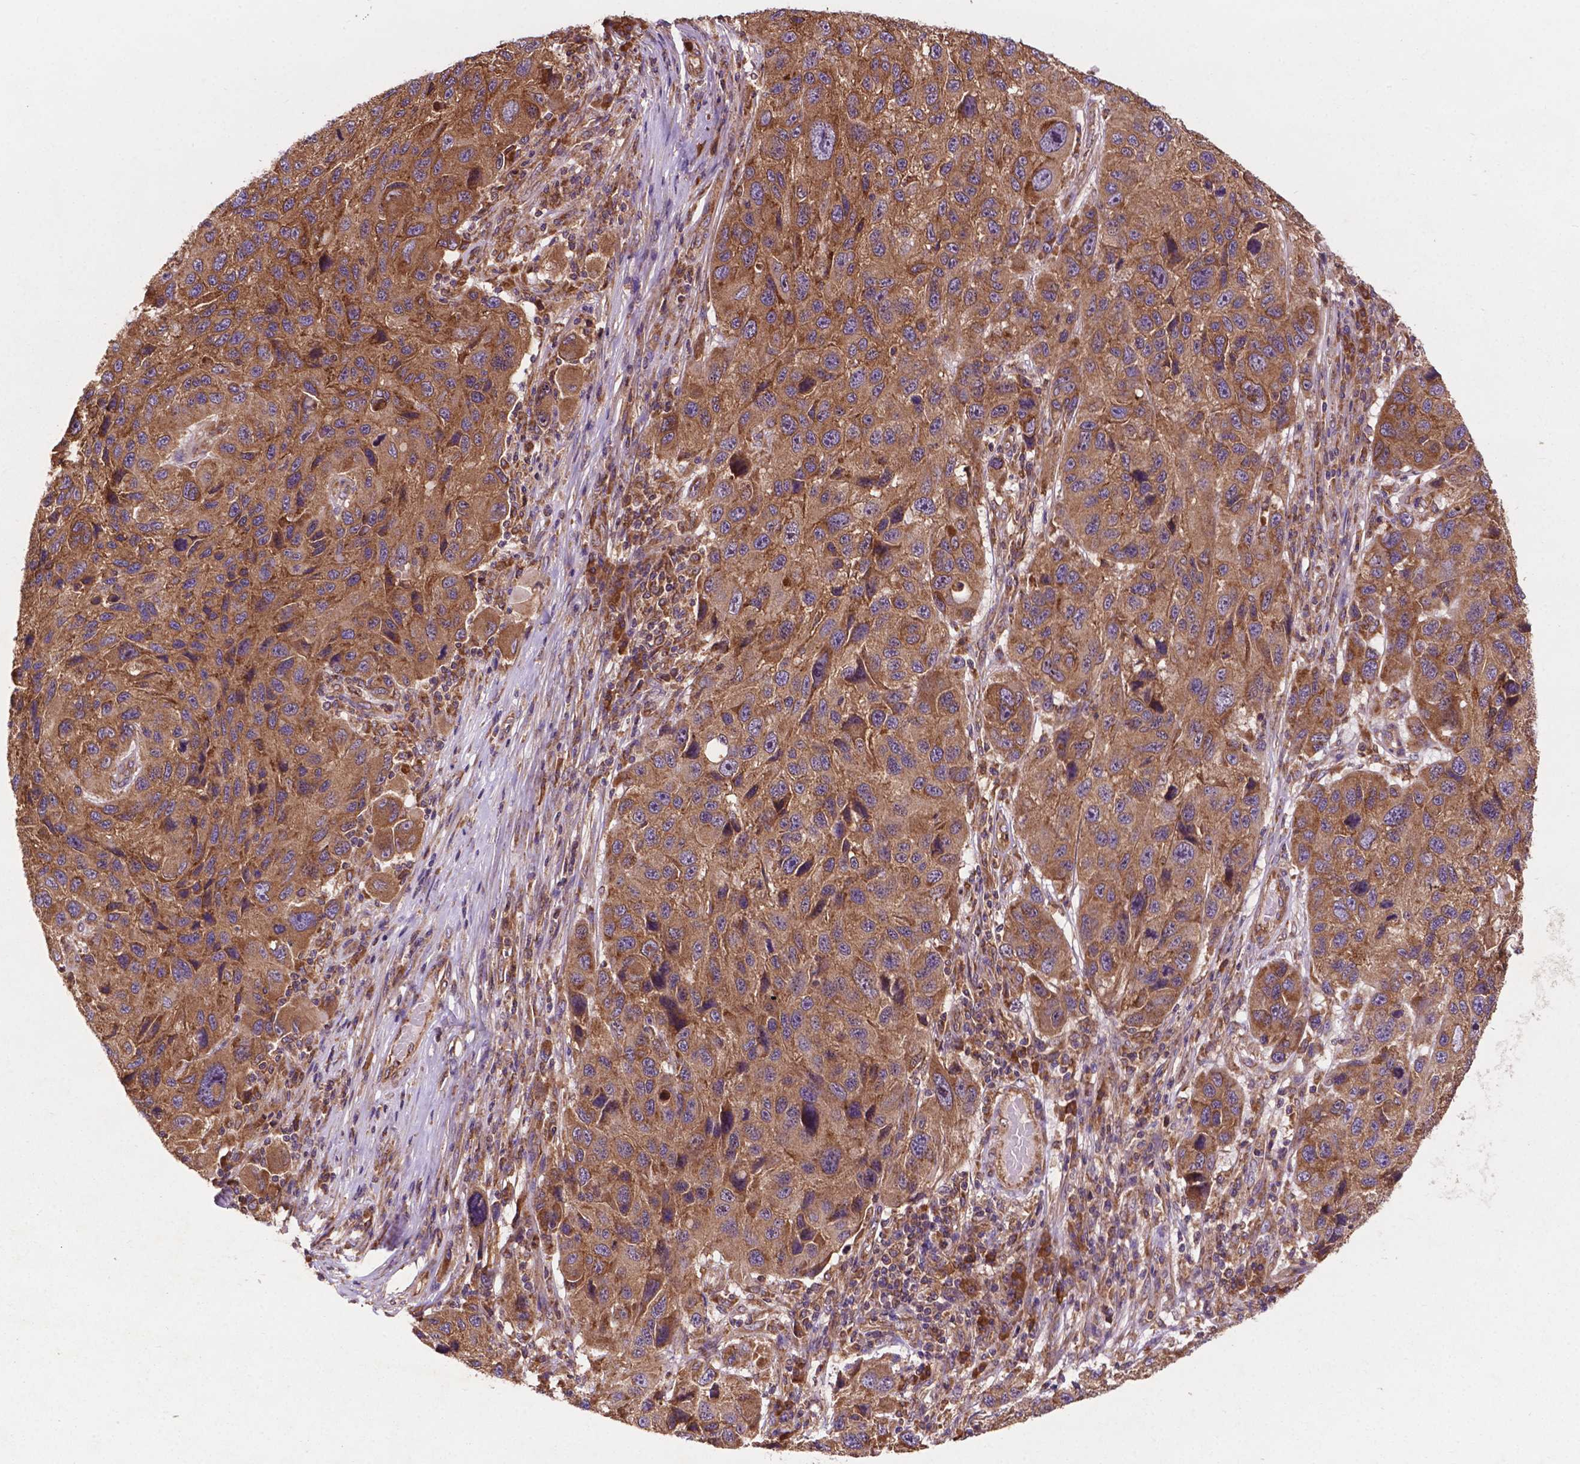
{"staining": {"intensity": "moderate", "quantity": ">75%", "location": "cytoplasmic/membranous"}, "tissue": "melanoma", "cell_type": "Tumor cells", "image_type": "cancer", "snomed": [{"axis": "morphology", "description": "Malignant melanoma, NOS"}, {"axis": "topography", "description": "Skin"}], "caption": "DAB (3,3'-diaminobenzidine) immunohistochemical staining of melanoma reveals moderate cytoplasmic/membranous protein expression in approximately >75% of tumor cells.", "gene": "CCDC71L", "patient": {"sex": "male", "age": 53}}